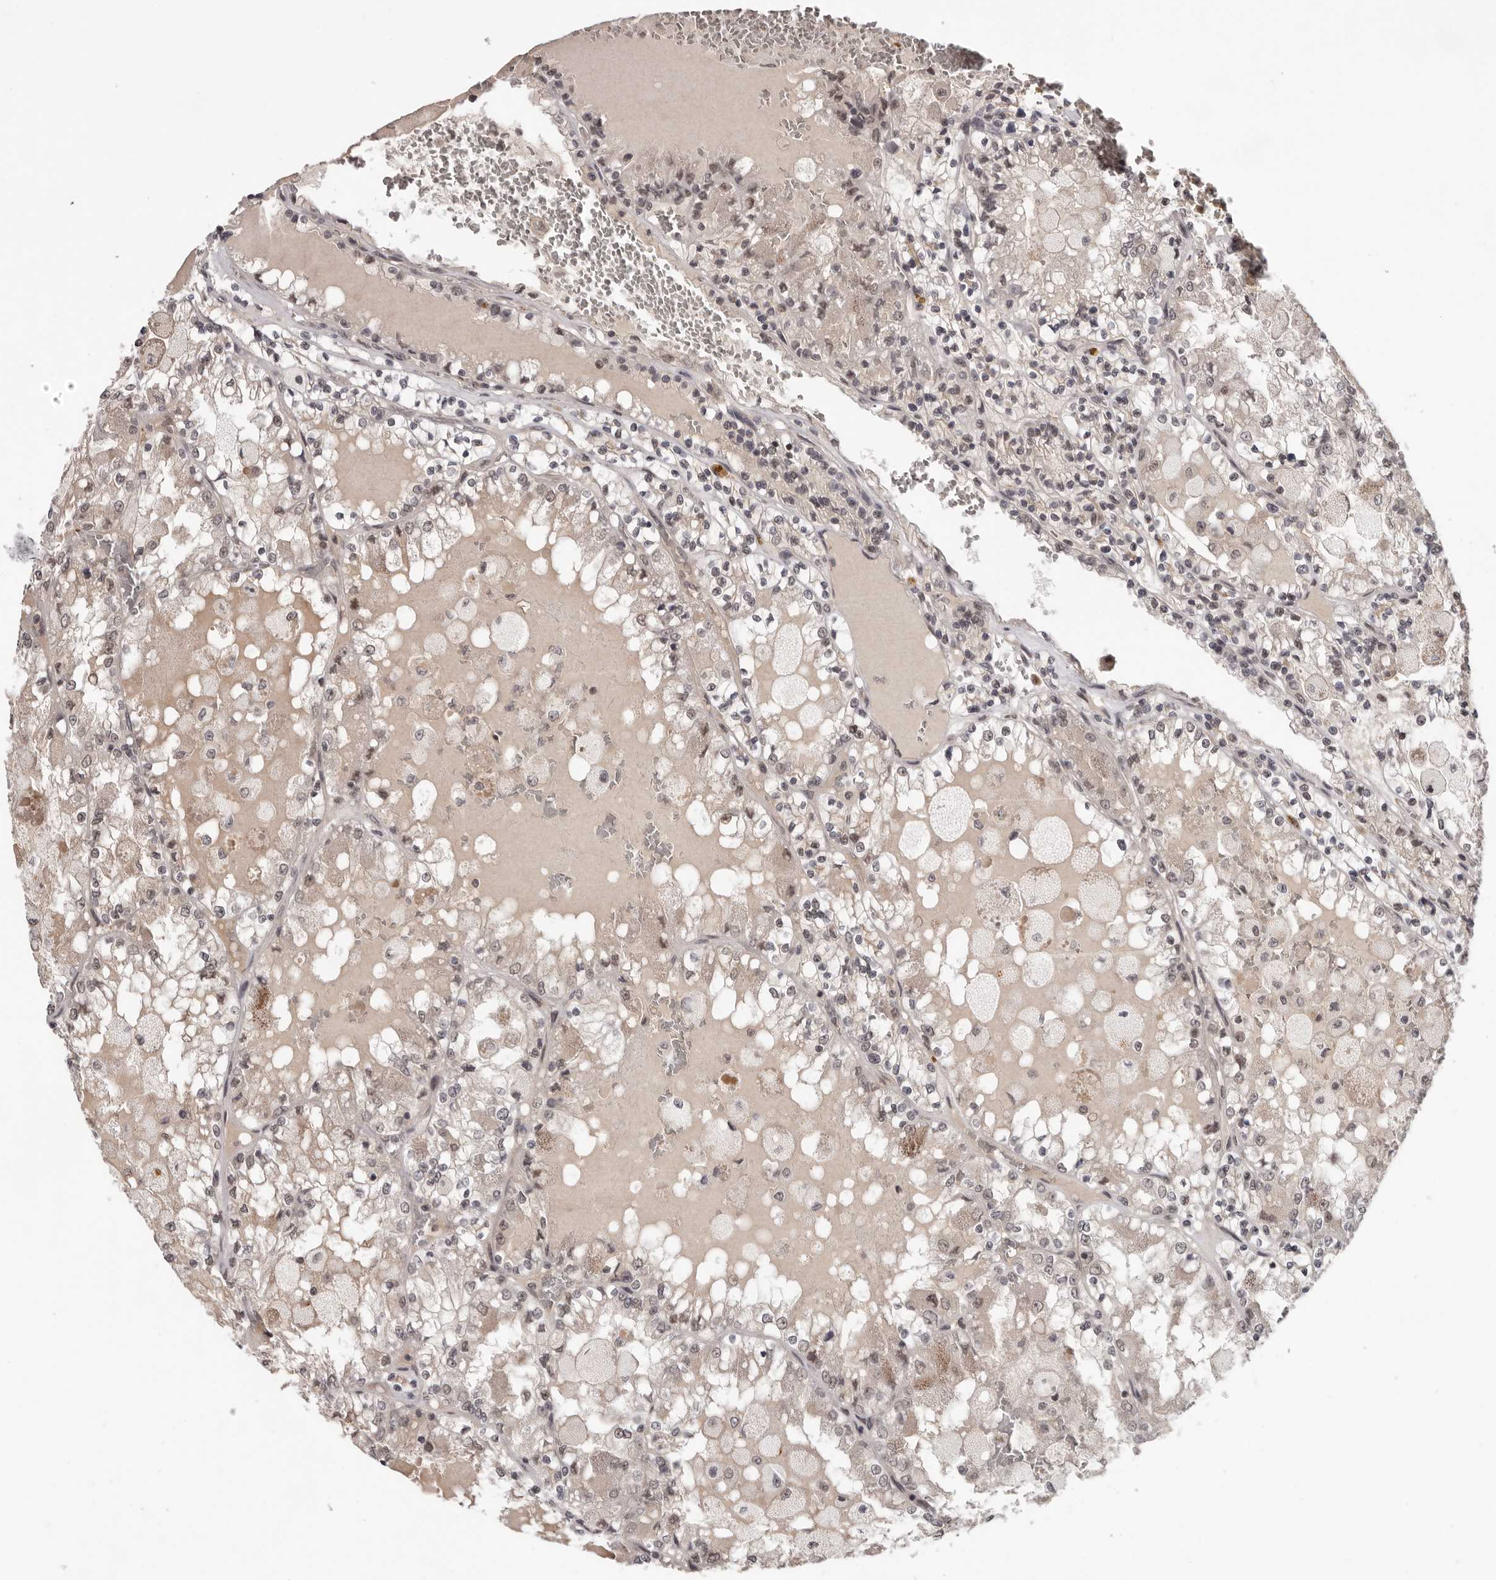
{"staining": {"intensity": "negative", "quantity": "none", "location": "none"}, "tissue": "renal cancer", "cell_type": "Tumor cells", "image_type": "cancer", "snomed": [{"axis": "morphology", "description": "Adenocarcinoma, NOS"}, {"axis": "topography", "description": "Kidney"}], "caption": "A histopathology image of renal cancer stained for a protein shows no brown staining in tumor cells. (Brightfield microscopy of DAB immunohistochemistry (IHC) at high magnification).", "gene": "TBX5", "patient": {"sex": "female", "age": 56}}